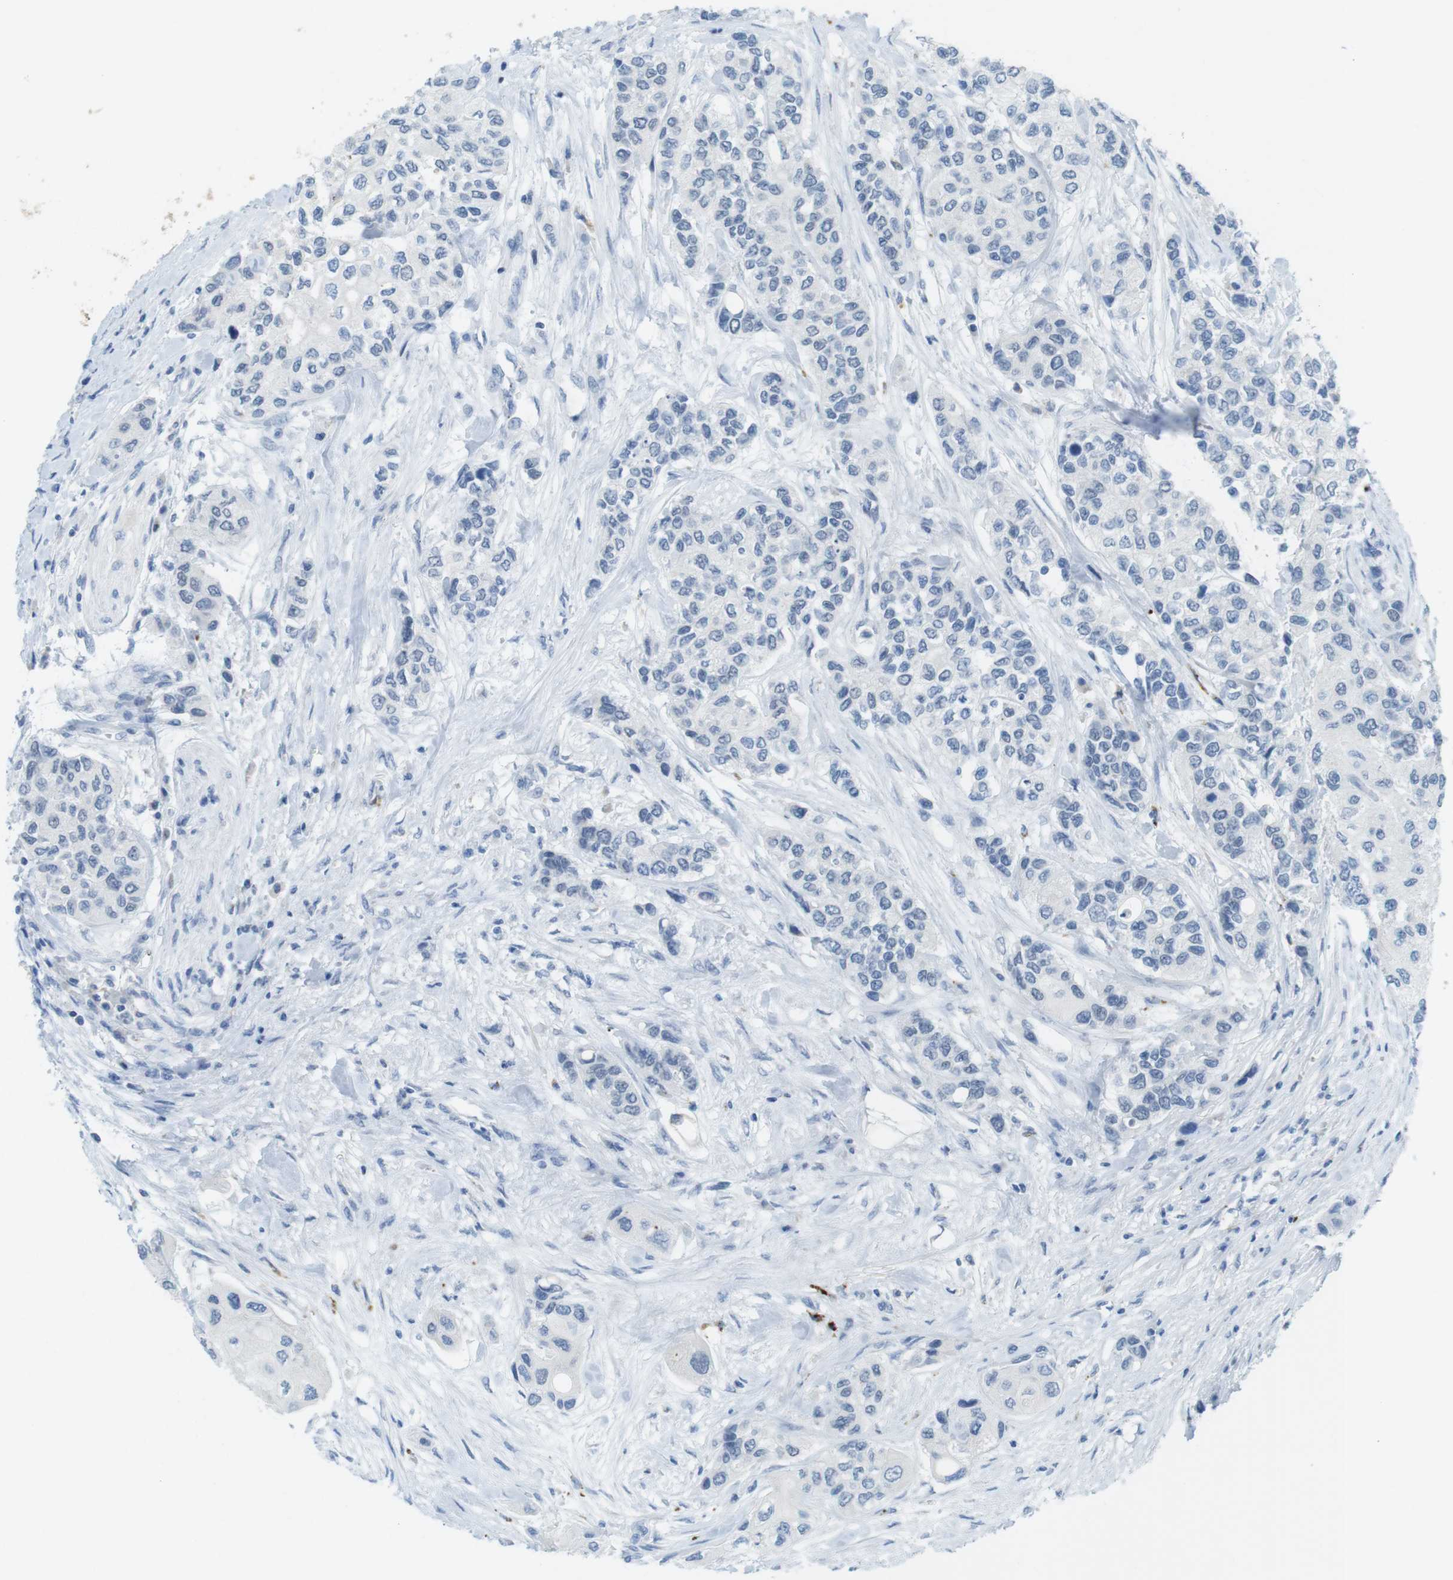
{"staining": {"intensity": "negative", "quantity": "none", "location": "none"}, "tissue": "urothelial cancer", "cell_type": "Tumor cells", "image_type": "cancer", "snomed": [{"axis": "morphology", "description": "Urothelial carcinoma, High grade"}, {"axis": "topography", "description": "Urinary bladder"}], "caption": "IHC photomicrograph of urothelial cancer stained for a protein (brown), which displays no positivity in tumor cells. The staining was performed using DAB (3,3'-diaminobenzidine) to visualize the protein expression in brown, while the nuclei were stained in blue with hematoxylin (Magnification: 20x).", "gene": "YIPF1", "patient": {"sex": "female", "age": 56}}